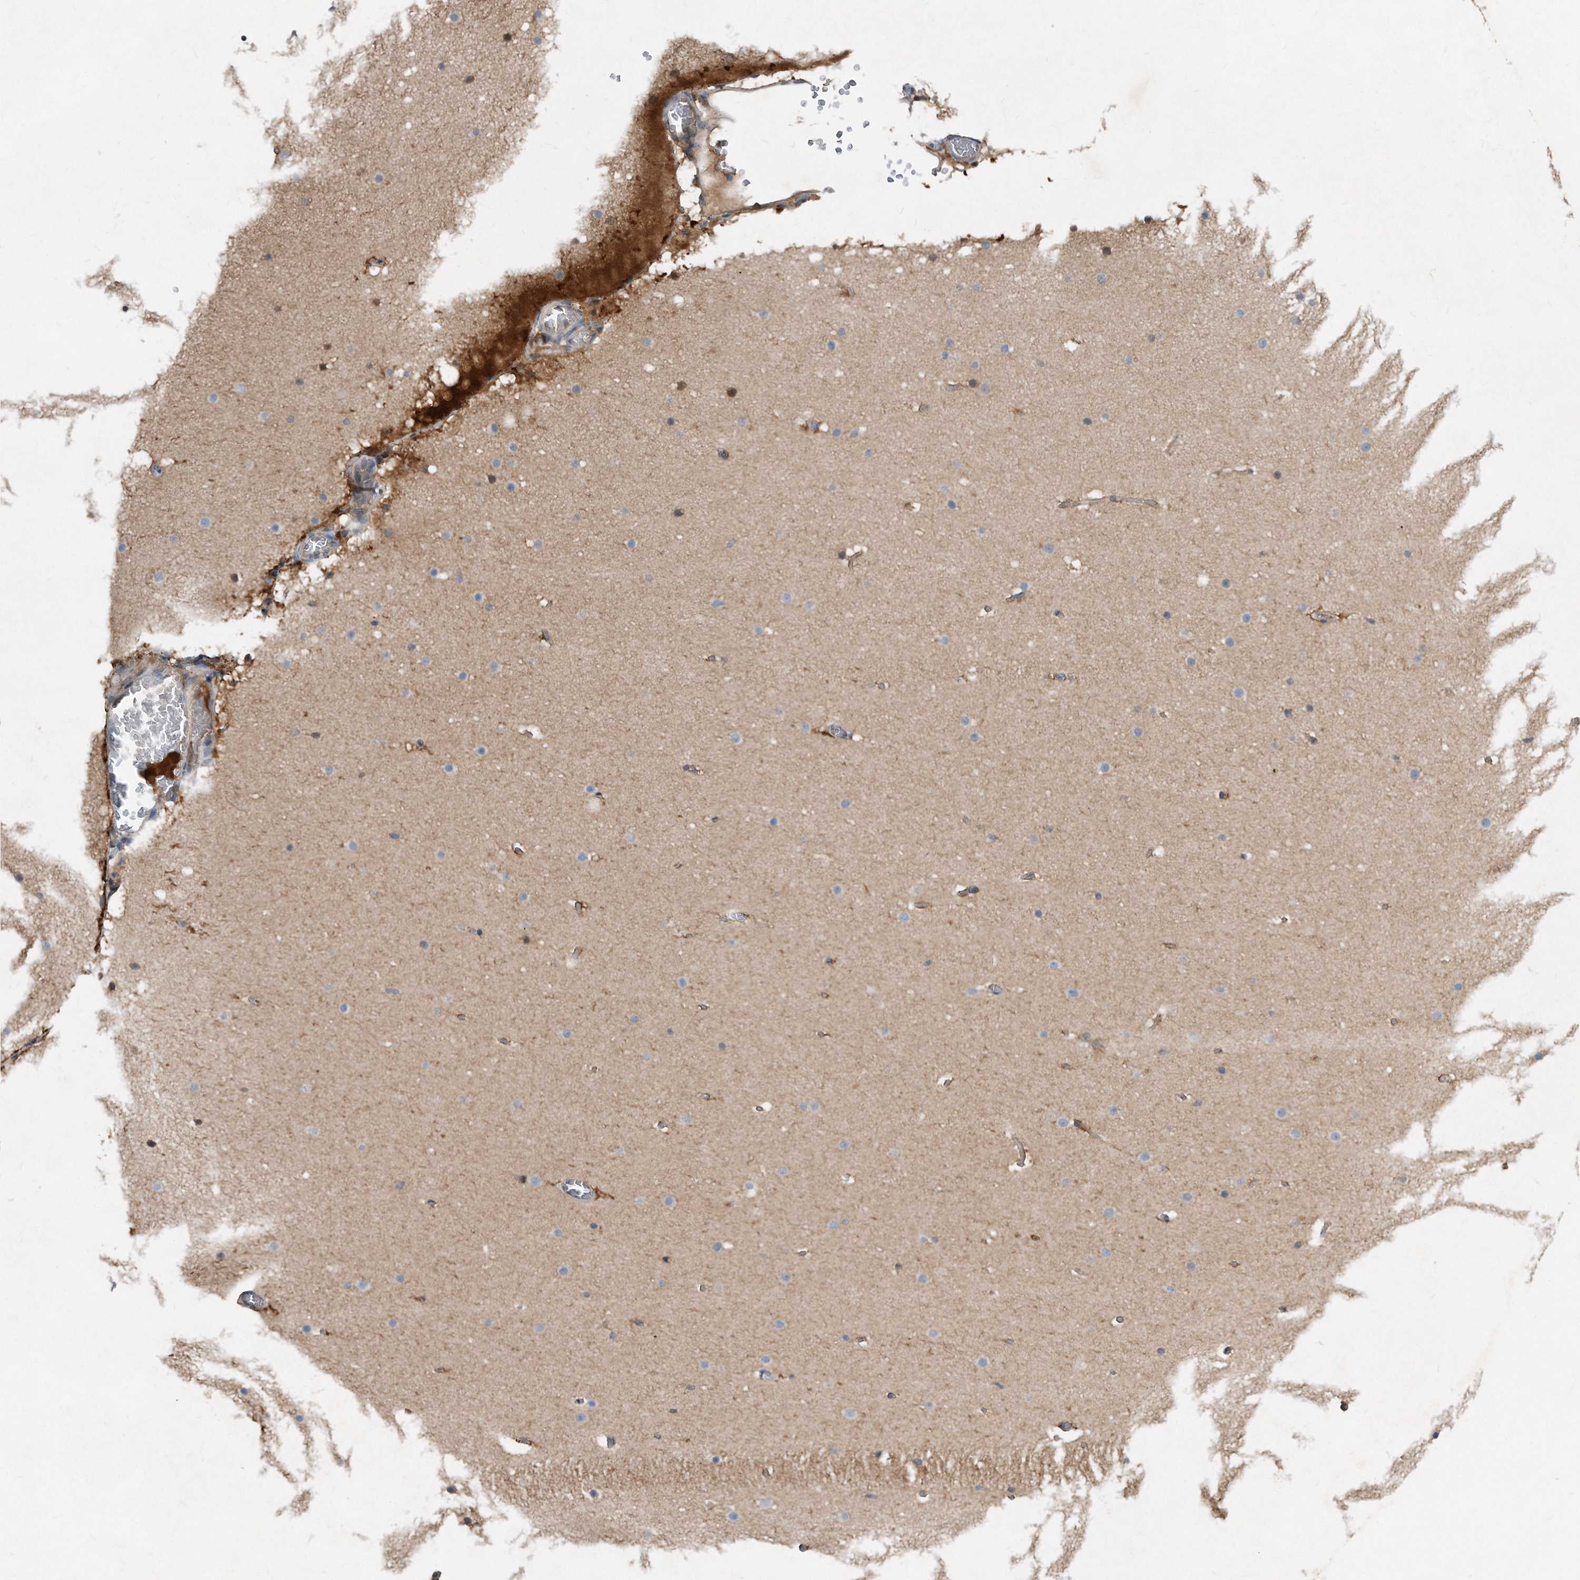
{"staining": {"intensity": "negative", "quantity": "none", "location": "none"}, "tissue": "cerebellum", "cell_type": "Cells in granular layer", "image_type": "normal", "snomed": [{"axis": "morphology", "description": "Normal tissue, NOS"}, {"axis": "topography", "description": "Cerebellum"}], "caption": "This is an immunohistochemistry (IHC) histopathology image of normal cerebellum. There is no positivity in cells in granular layer.", "gene": "MAP2K6", "patient": {"sex": "male", "age": 57}}